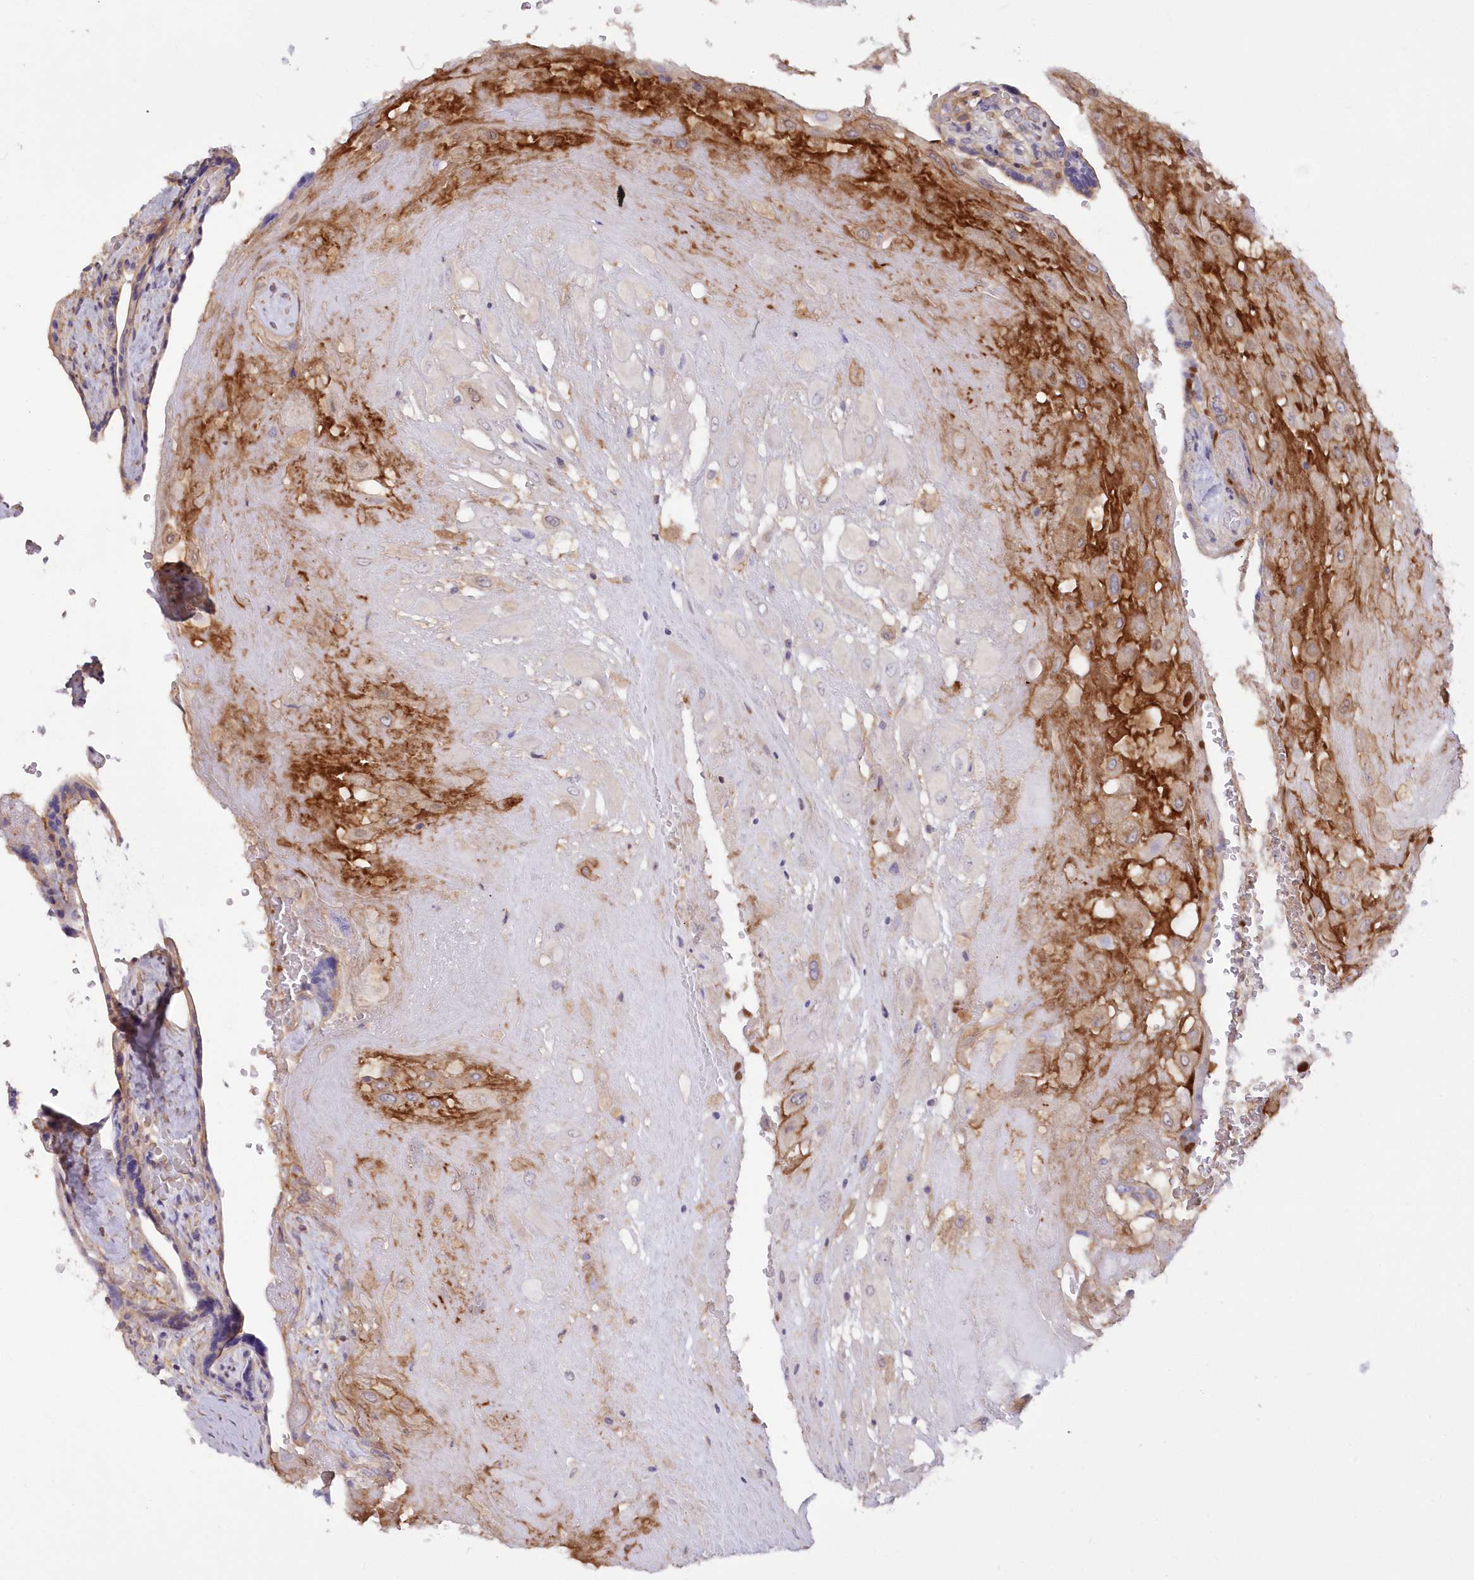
{"staining": {"intensity": "negative", "quantity": "none", "location": "none"}, "tissue": "placenta", "cell_type": "Decidual cells", "image_type": "normal", "snomed": [{"axis": "morphology", "description": "Normal tissue, NOS"}, {"axis": "topography", "description": "Placenta"}], "caption": "This is a histopathology image of IHC staining of normal placenta, which shows no expression in decidual cells.", "gene": "RAB11FIP5", "patient": {"sex": "female", "age": 37}}